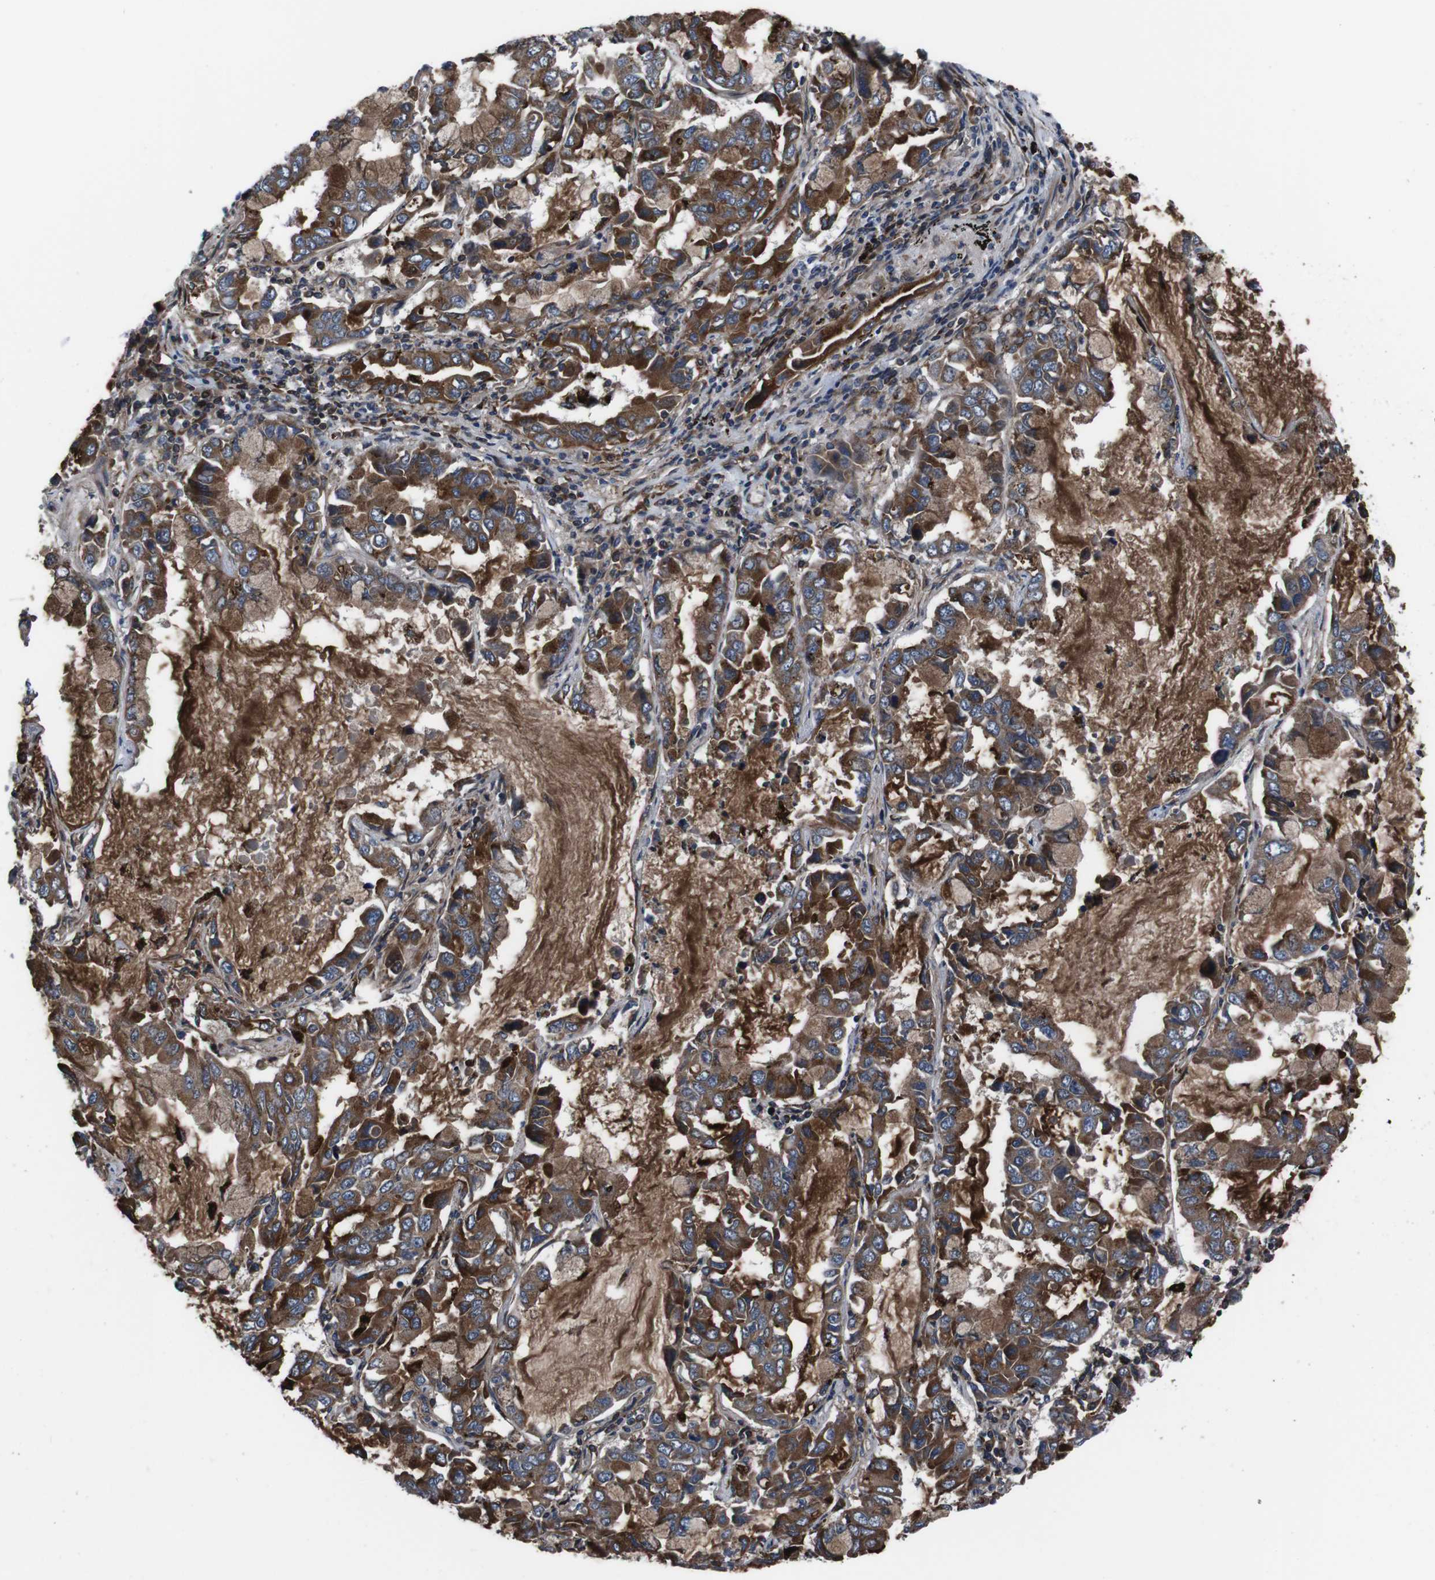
{"staining": {"intensity": "strong", "quantity": ">75%", "location": "cytoplasmic/membranous"}, "tissue": "lung cancer", "cell_type": "Tumor cells", "image_type": "cancer", "snomed": [{"axis": "morphology", "description": "Adenocarcinoma, NOS"}, {"axis": "topography", "description": "Lung"}], "caption": "This image shows adenocarcinoma (lung) stained with immunohistochemistry to label a protein in brown. The cytoplasmic/membranous of tumor cells show strong positivity for the protein. Nuclei are counter-stained blue.", "gene": "EIF4A2", "patient": {"sex": "male", "age": 64}}